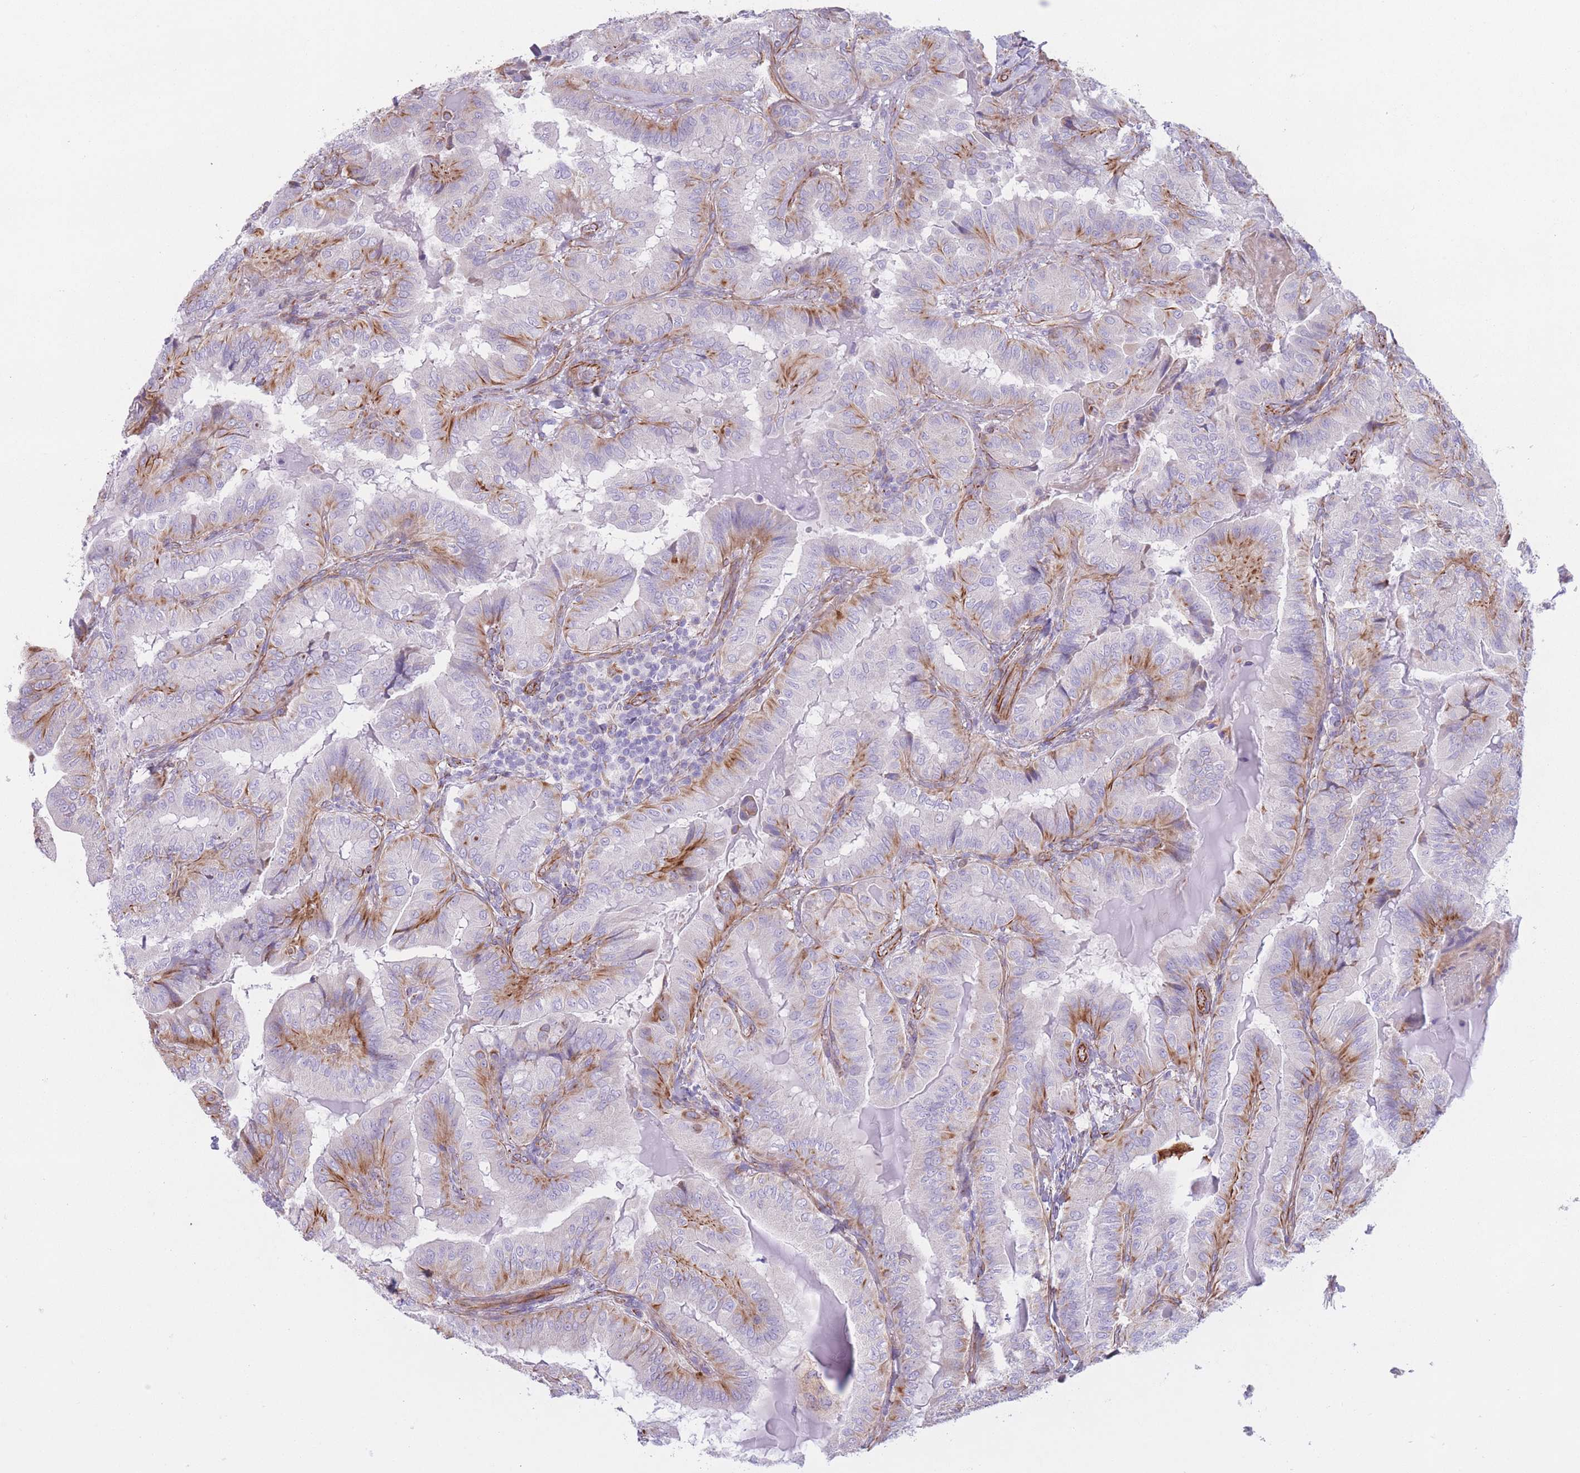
{"staining": {"intensity": "moderate", "quantity": "25%-75%", "location": "cytoplasmic/membranous"}, "tissue": "thyroid cancer", "cell_type": "Tumor cells", "image_type": "cancer", "snomed": [{"axis": "morphology", "description": "Papillary adenocarcinoma, NOS"}, {"axis": "topography", "description": "Thyroid gland"}], "caption": "Tumor cells reveal moderate cytoplasmic/membranous expression in approximately 25%-75% of cells in thyroid papillary adenocarcinoma. (Brightfield microscopy of DAB IHC at high magnification).", "gene": "PTCD1", "patient": {"sex": "female", "age": 68}}